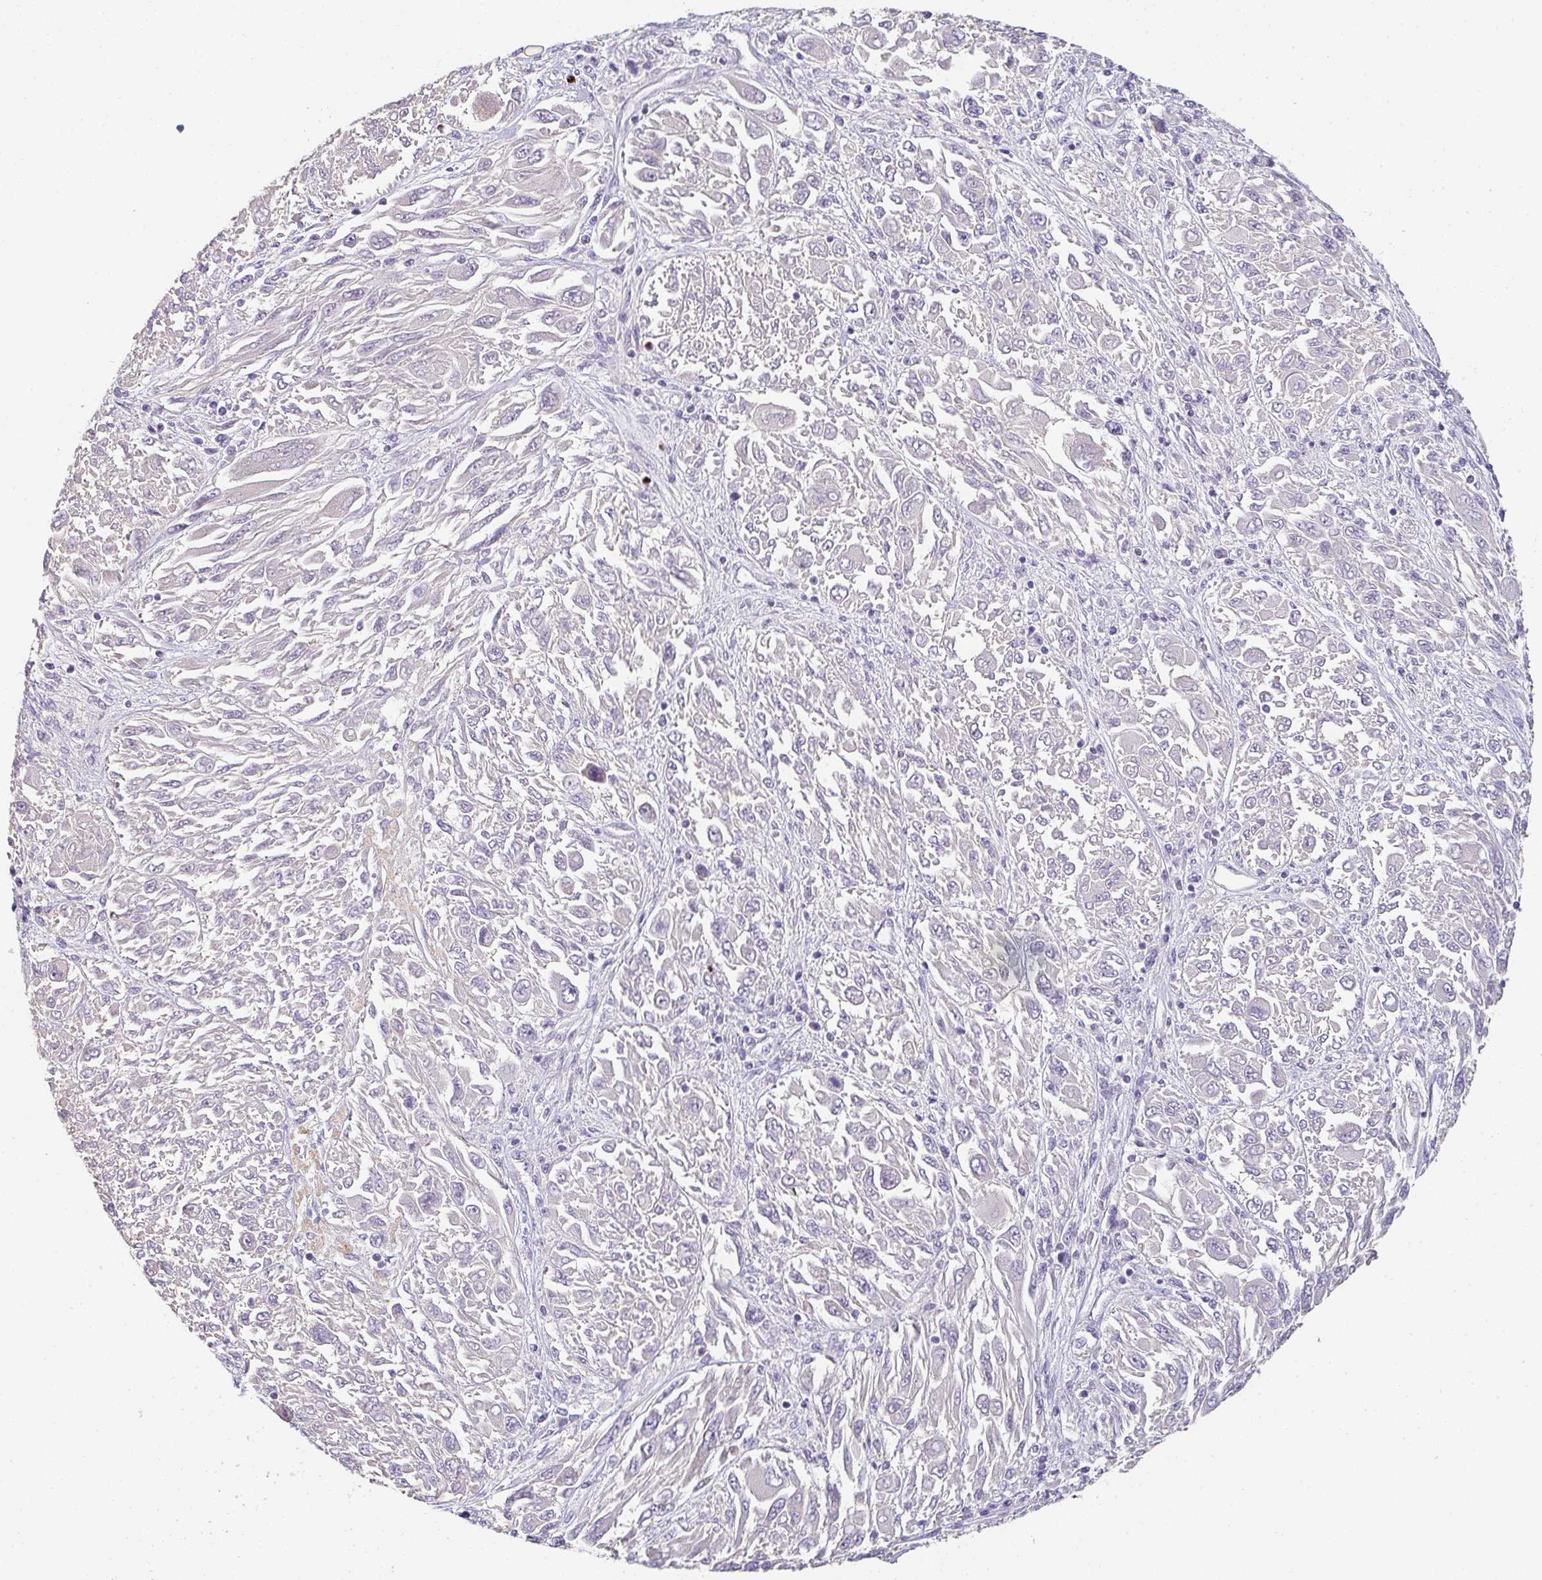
{"staining": {"intensity": "negative", "quantity": "none", "location": "none"}, "tissue": "melanoma", "cell_type": "Tumor cells", "image_type": "cancer", "snomed": [{"axis": "morphology", "description": "Malignant melanoma, NOS"}, {"axis": "topography", "description": "Skin"}], "caption": "Immunohistochemical staining of human malignant melanoma demonstrates no significant positivity in tumor cells.", "gene": "C1QTNF8", "patient": {"sex": "female", "age": 91}}